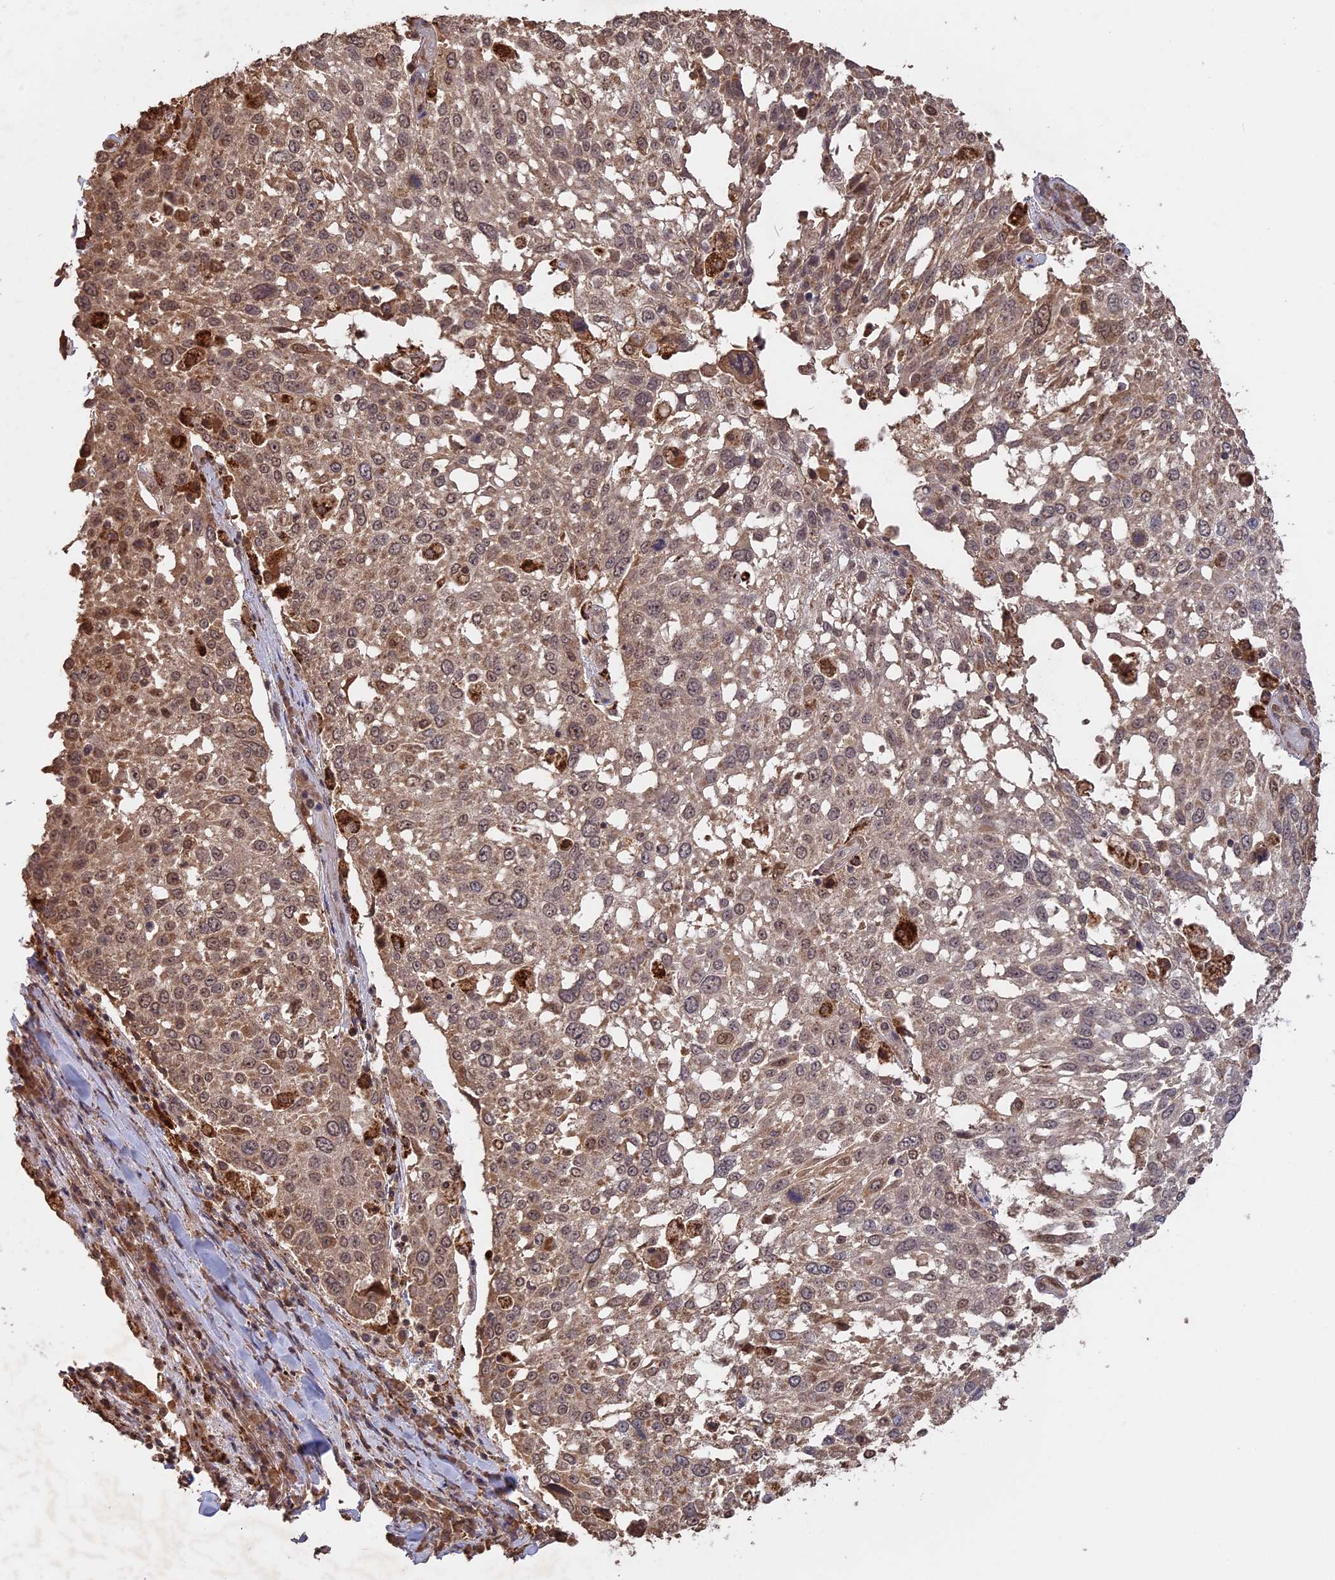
{"staining": {"intensity": "moderate", "quantity": ">75%", "location": "cytoplasmic/membranous,nuclear"}, "tissue": "lung cancer", "cell_type": "Tumor cells", "image_type": "cancer", "snomed": [{"axis": "morphology", "description": "Squamous cell carcinoma, NOS"}, {"axis": "topography", "description": "Lung"}], "caption": "IHC staining of lung cancer, which demonstrates medium levels of moderate cytoplasmic/membranous and nuclear positivity in approximately >75% of tumor cells indicating moderate cytoplasmic/membranous and nuclear protein expression. The staining was performed using DAB (brown) for protein detection and nuclei were counterstained in hematoxylin (blue).", "gene": "FAM210B", "patient": {"sex": "male", "age": 65}}